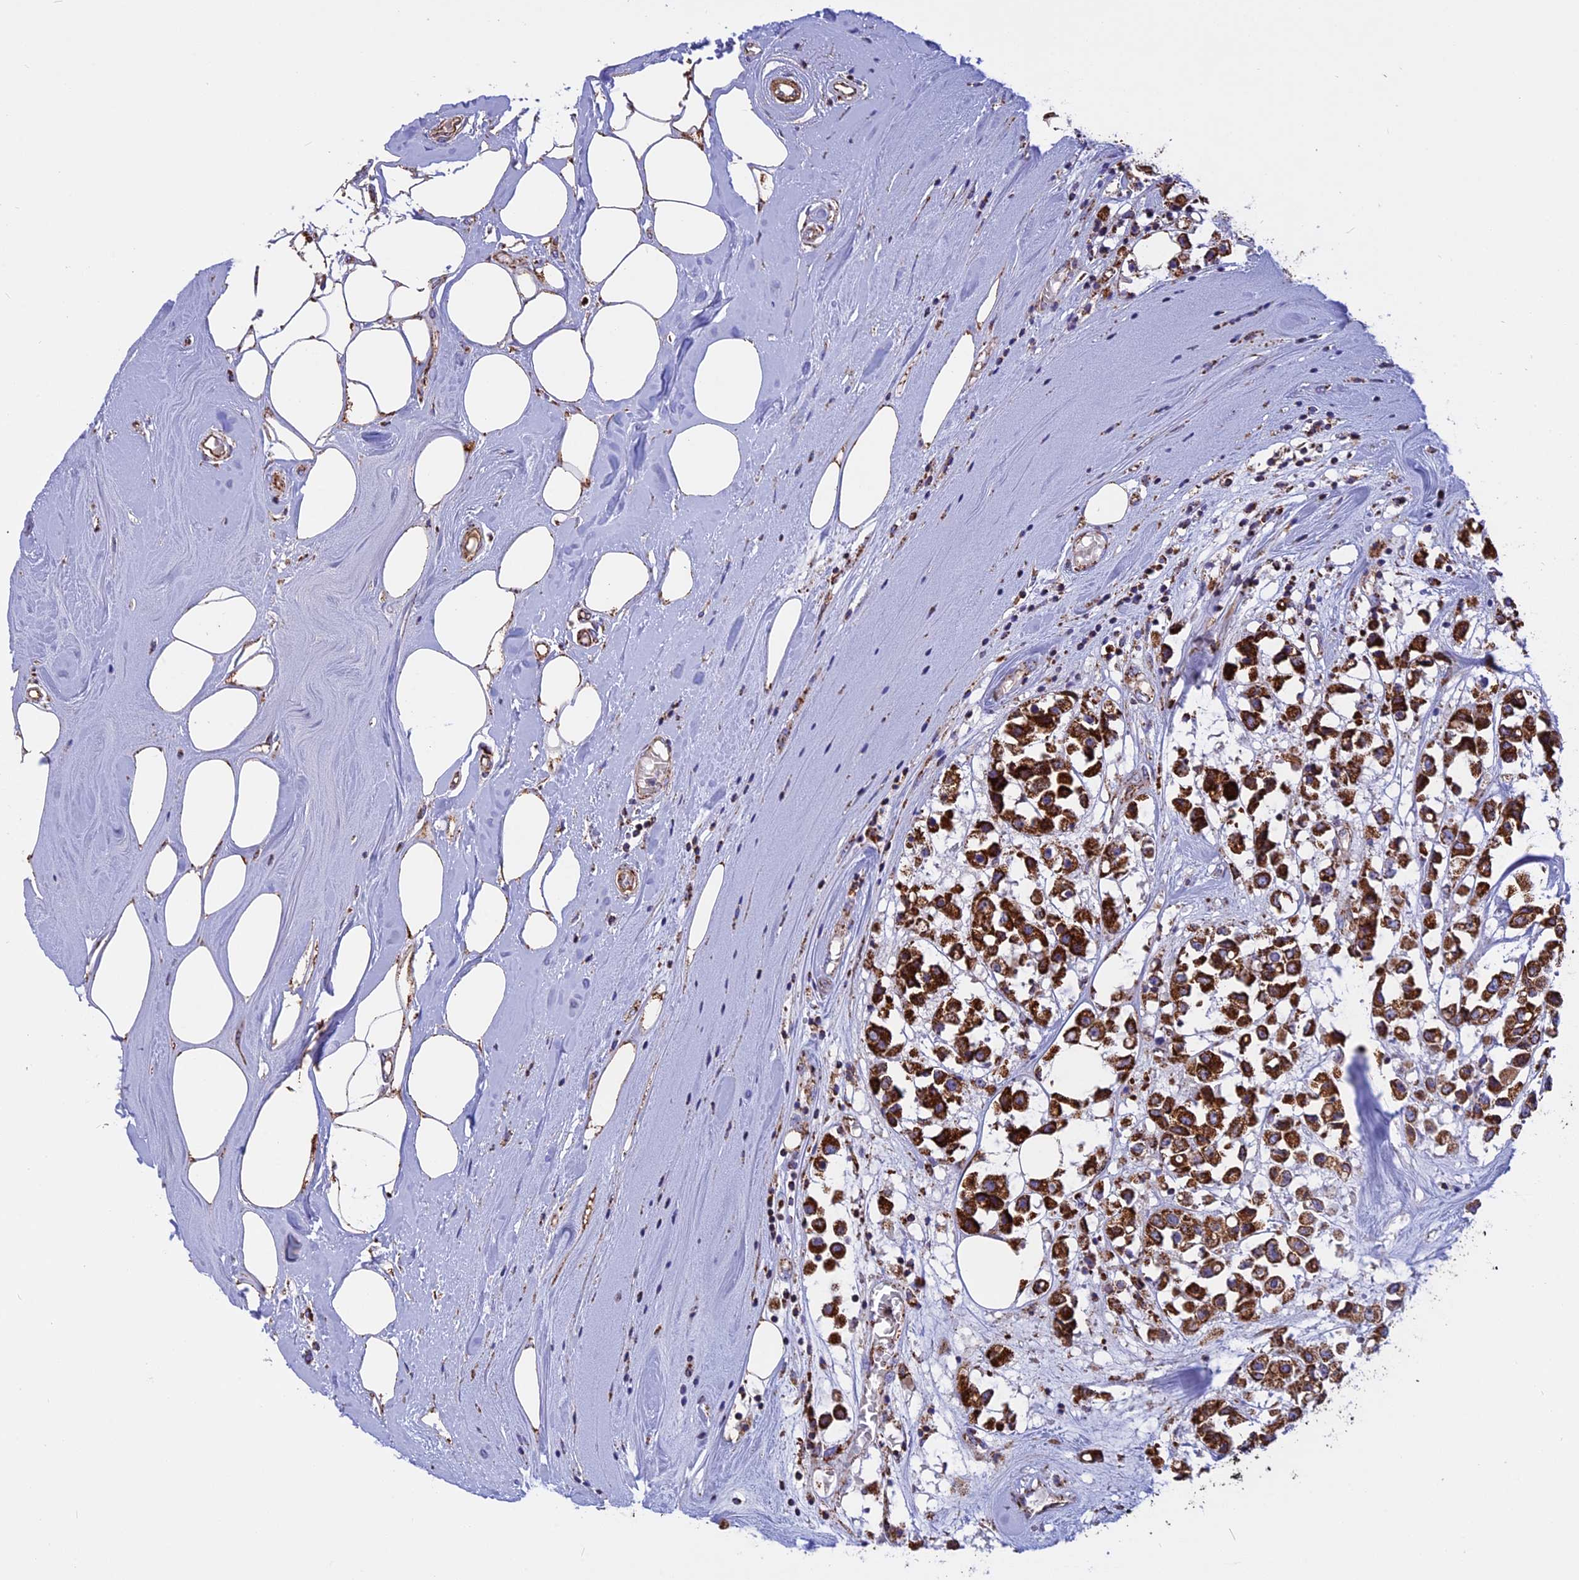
{"staining": {"intensity": "strong", "quantity": ">75%", "location": "cytoplasmic/membranous"}, "tissue": "breast cancer", "cell_type": "Tumor cells", "image_type": "cancer", "snomed": [{"axis": "morphology", "description": "Duct carcinoma"}, {"axis": "topography", "description": "Breast"}], "caption": "Protein staining of breast cancer (infiltrating ductal carcinoma) tissue exhibits strong cytoplasmic/membranous staining in approximately >75% of tumor cells.", "gene": "UQCRB", "patient": {"sex": "female", "age": 61}}